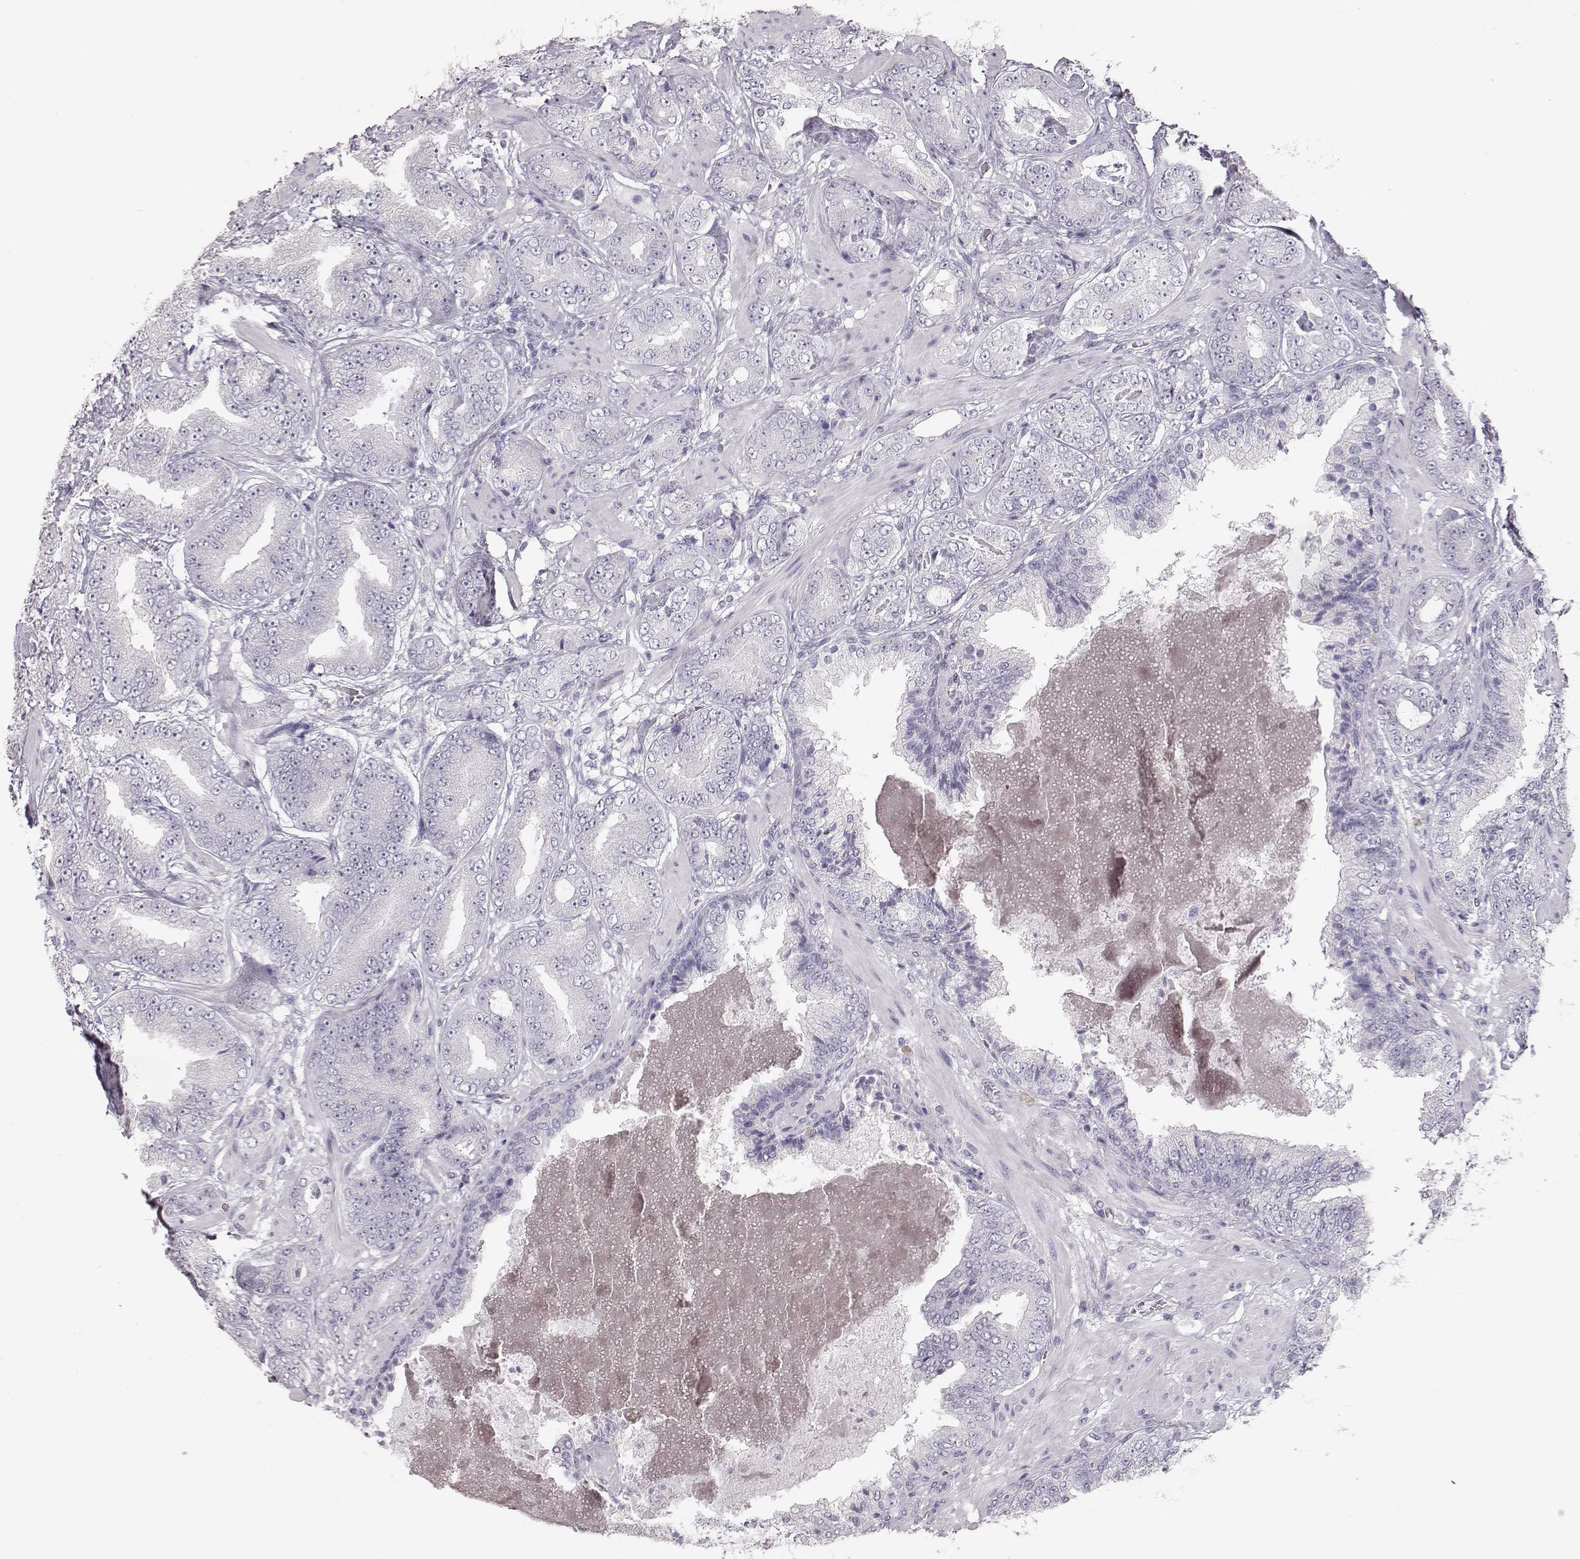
{"staining": {"intensity": "negative", "quantity": "none", "location": "none"}, "tissue": "prostate cancer", "cell_type": "Tumor cells", "image_type": "cancer", "snomed": [{"axis": "morphology", "description": "Adenocarcinoma, Low grade"}, {"axis": "topography", "description": "Prostate"}], "caption": "Tumor cells are negative for brown protein staining in prostate adenocarcinoma (low-grade).", "gene": "KRT33A", "patient": {"sex": "male", "age": 60}}